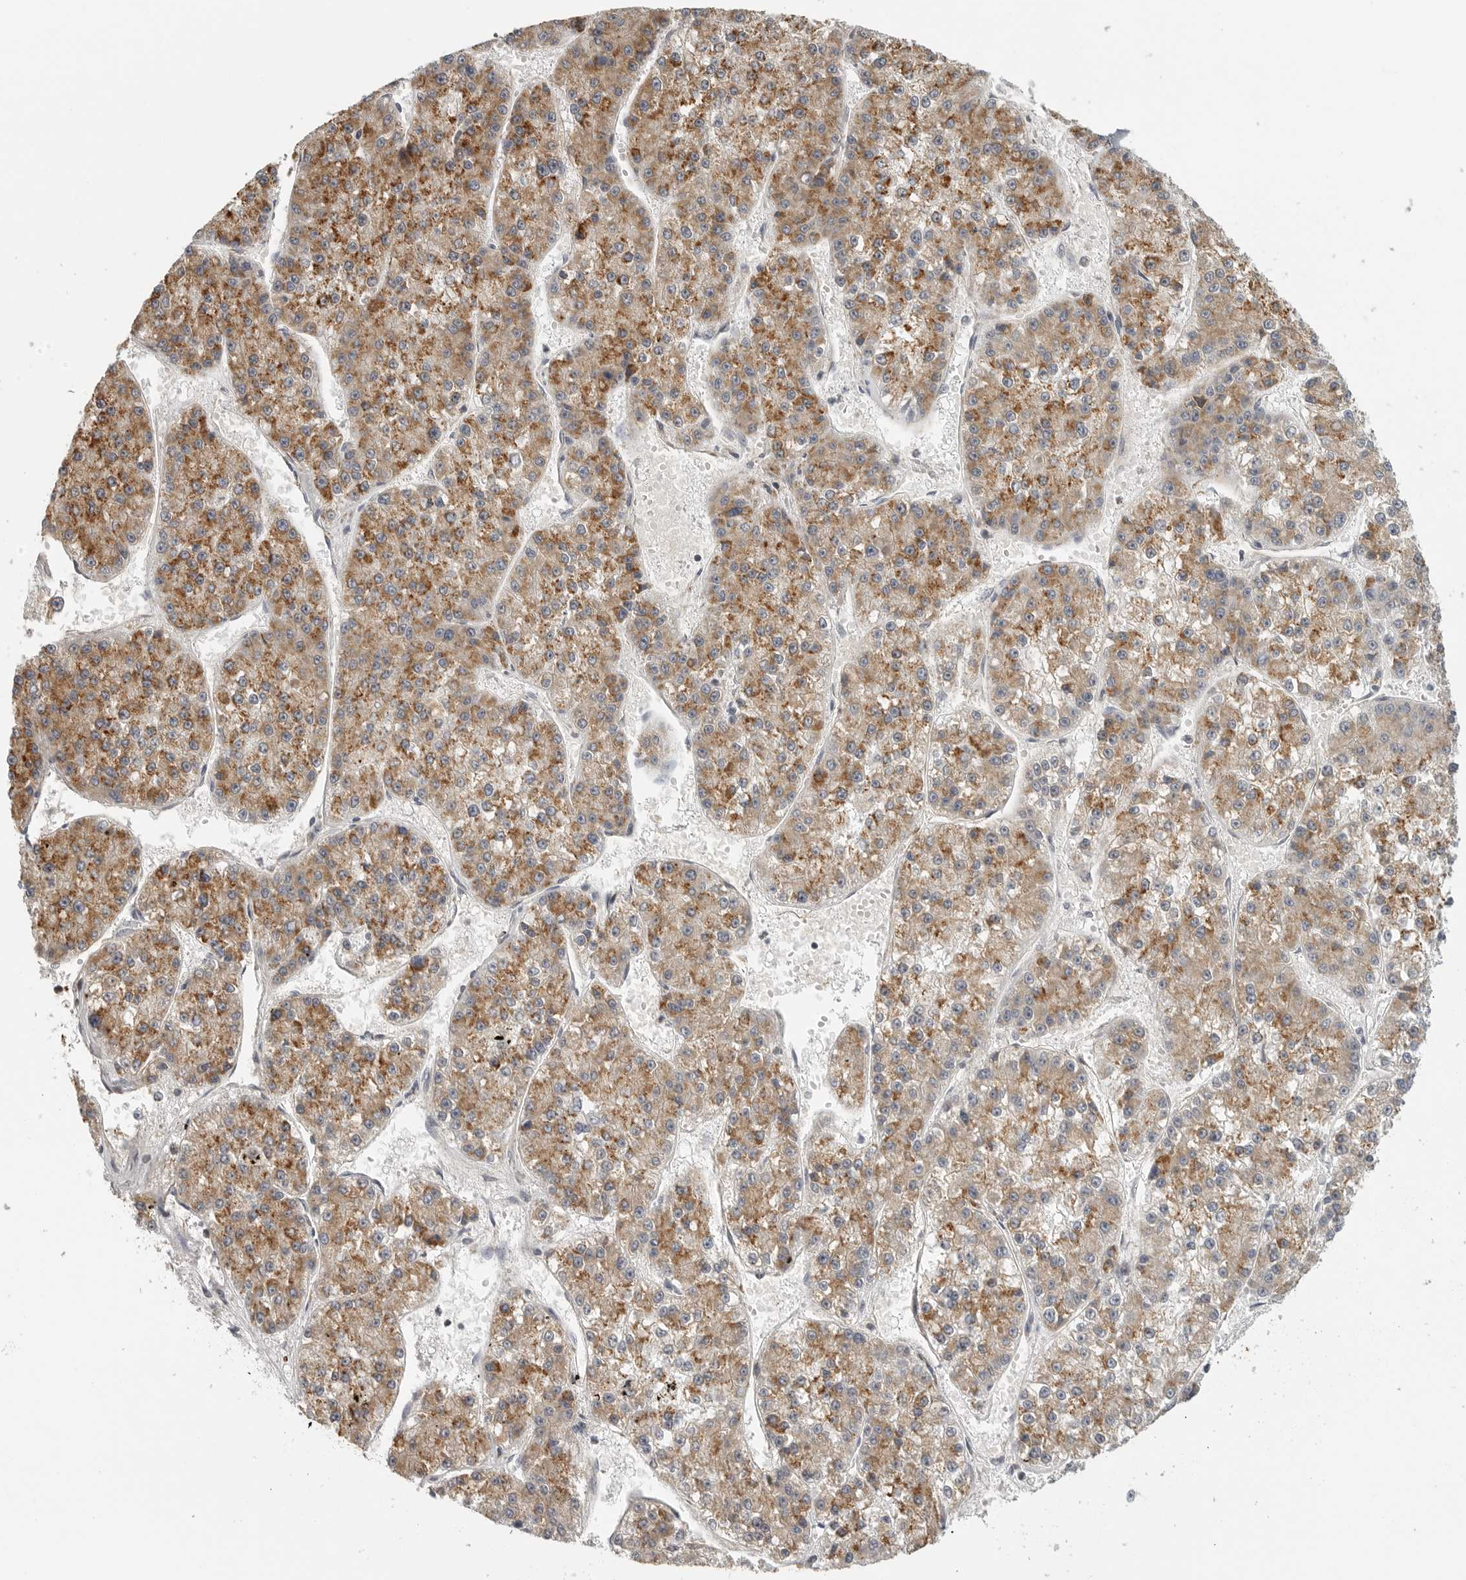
{"staining": {"intensity": "moderate", "quantity": ">75%", "location": "cytoplasmic/membranous"}, "tissue": "liver cancer", "cell_type": "Tumor cells", "image_type": "cancer", "snomed": [{"axis": "morphology", "description": "Carcinoma, Hepatocellular, NOS"}, {"axis": "topography", "description": "Liver"}], "caption": "Liver hepatocellular carcinoma was stained to show a protein in brown. There is medium levels of moderate cytoplasmic/membranous positivity in approximately >75% of tumor cells. Using DAB (3,3'-diaminobenzidine) (brown) and hematoxylin (blue) stains, captured at high magnification using brightfield microscopy.", "gene": "RXFP3", "patient": {"sex": "female", "age": 73}}